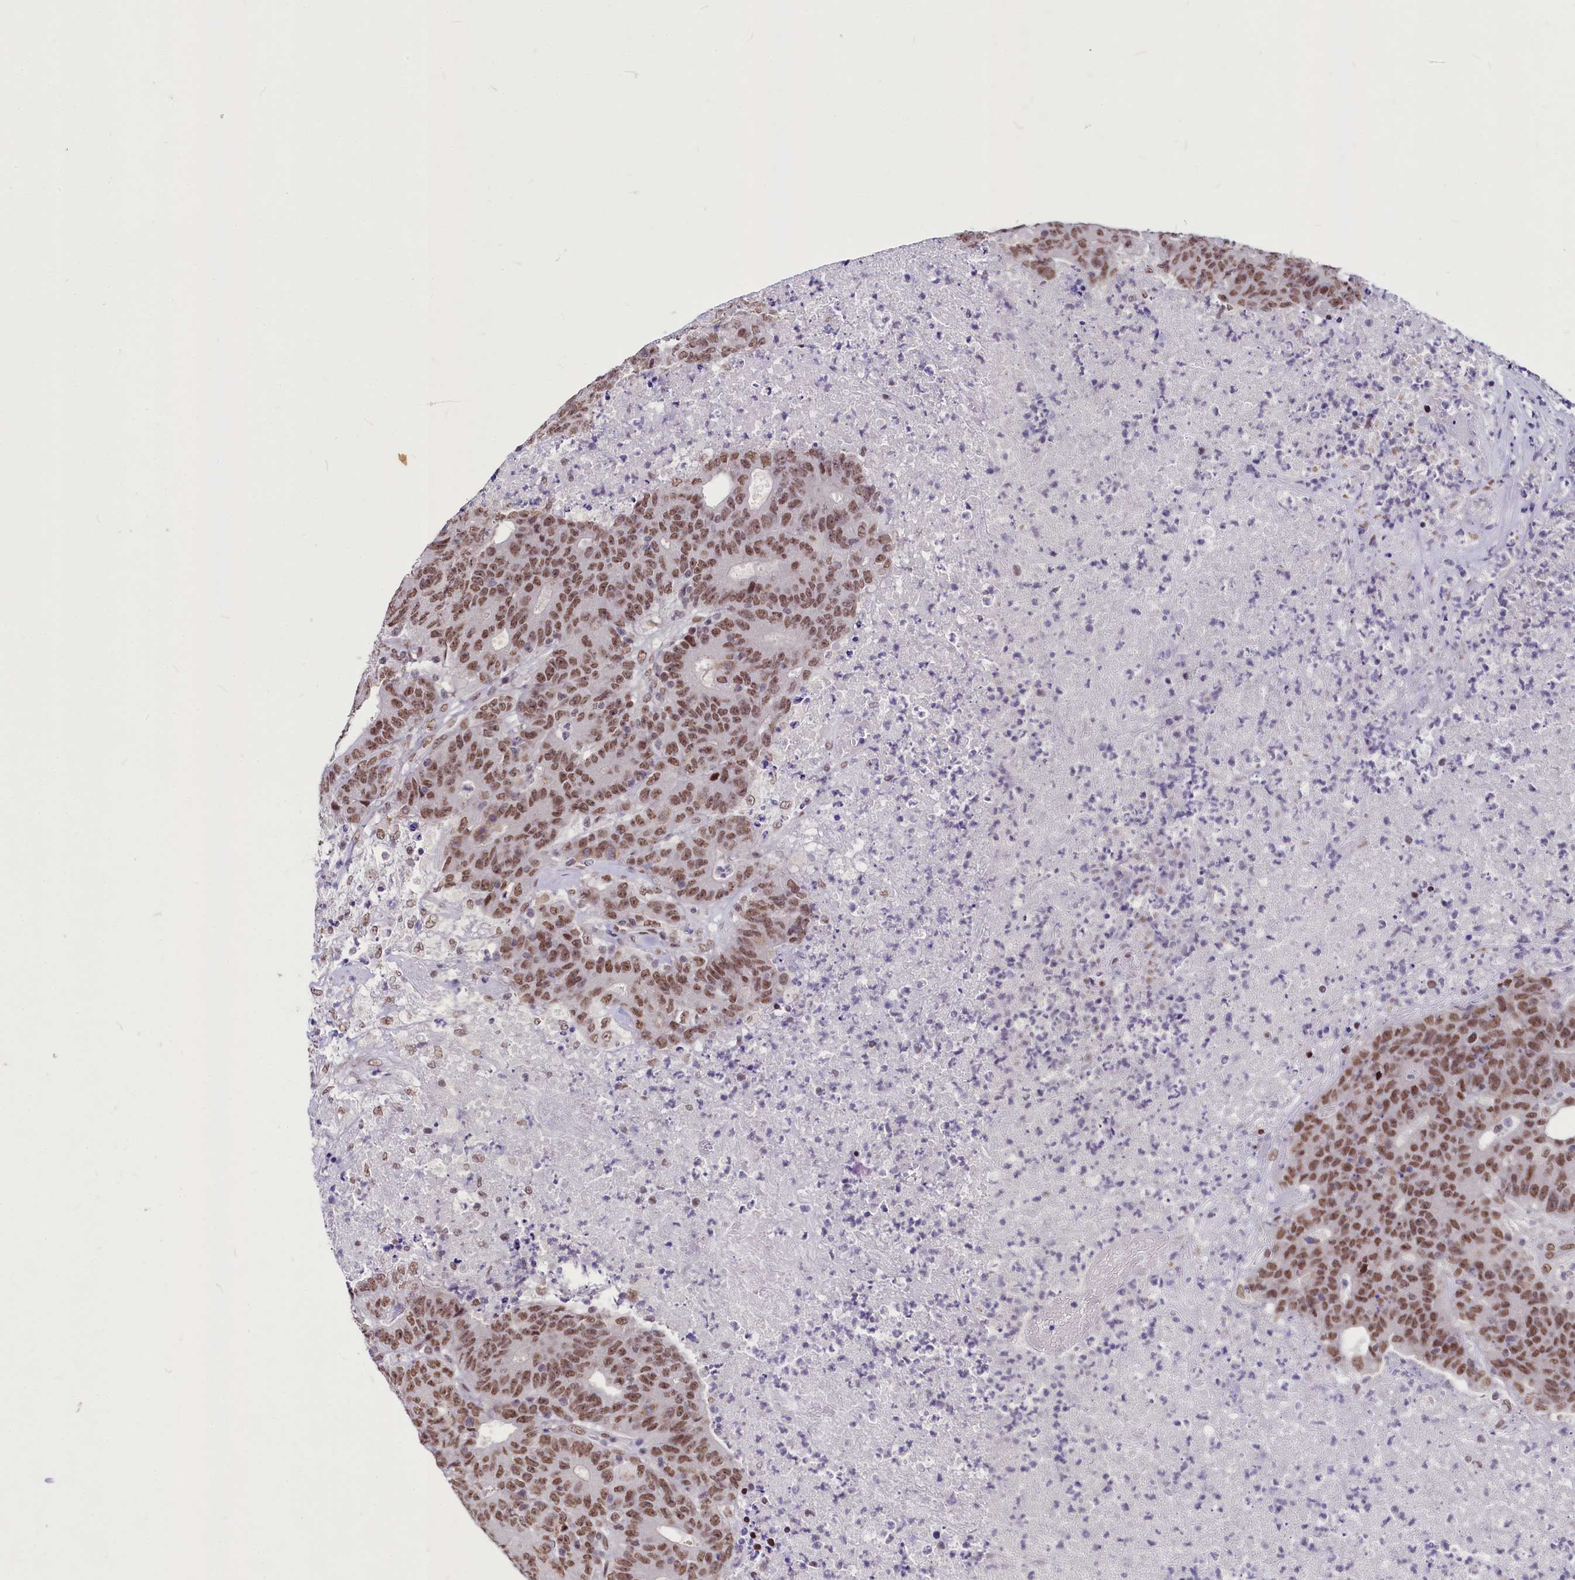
{"staining": {"intensity": "moderate", "quantity": ">75%", "location": "nuclear"}, "tissue": "colorectal cancer", "cell_type": "Tumor cells", "image_type": "cancer", "snomed": [{"axis": "morphology", "description": "Adenocarcinoma, NOS"}, {"axis": "topography", "description": "Colon"}], "caption": "Immunohistochemical staining of human colorectal cancer displays medium levels of moderate nuclear staining in about >75% of tumor cells.", "gene": "PARPBP", "patient": {"sex": "female", "age": 75}}